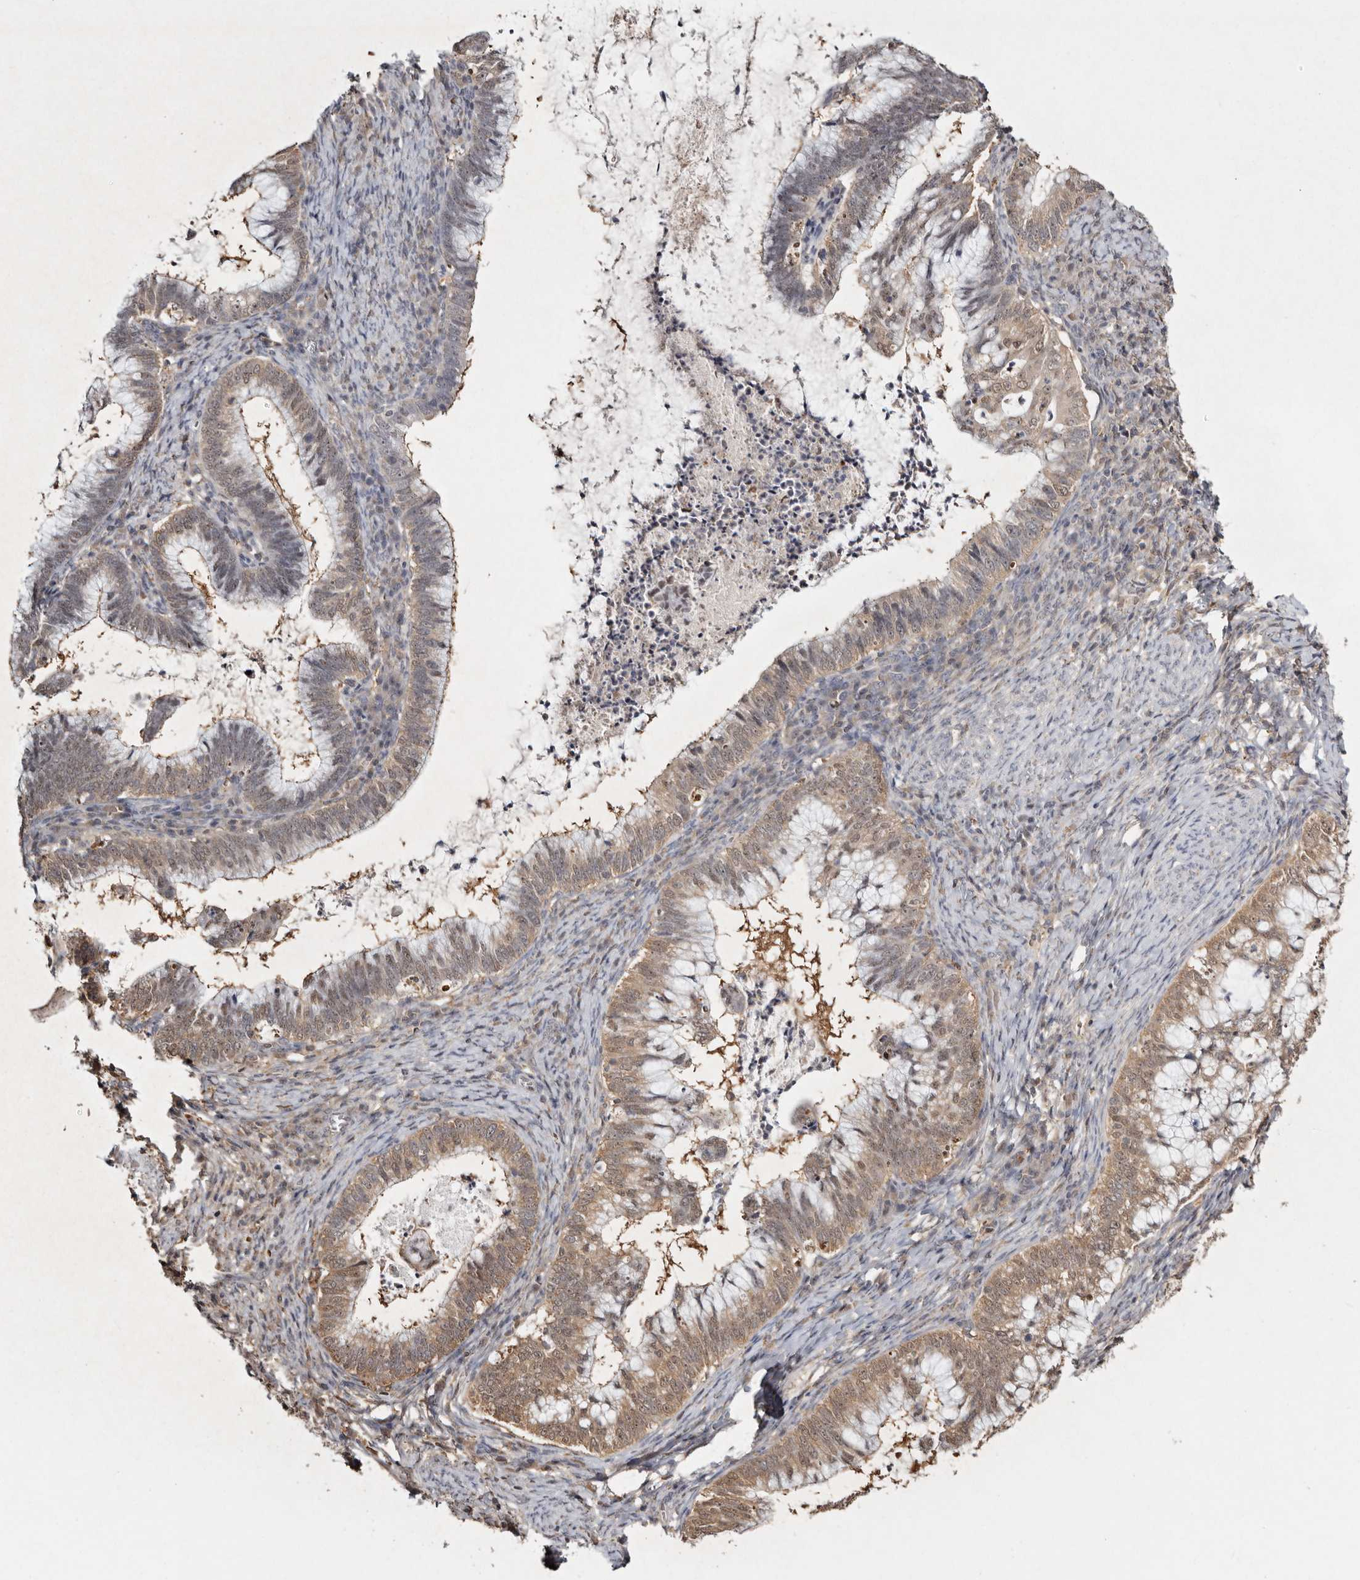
{"staining": {"intensity": "moderate", "quantity": "25%-75%", "location": "cytoplasmic/membranous,nuclear"}, "tissue": "cervical cancer", "cell_type": "Tumor cells", "image_type": "cancer", "snomed": [{"axis": "morphology", "description": "Adenocarcinoma, NOS"}, {"axis": "topography", "description": "Cervix"}], "caption": "This histopathology image displays adenocarcinoma (cervical) stained with immunohistochemistry to label a protein in brown. The cytoplasmic/membranous and nuclear of tumor cells show moderate positivity for the protein. Nuclei are counter-stained blue.", "gene": "PSMA5", "patient": {"sex": "female", "age": 36}}